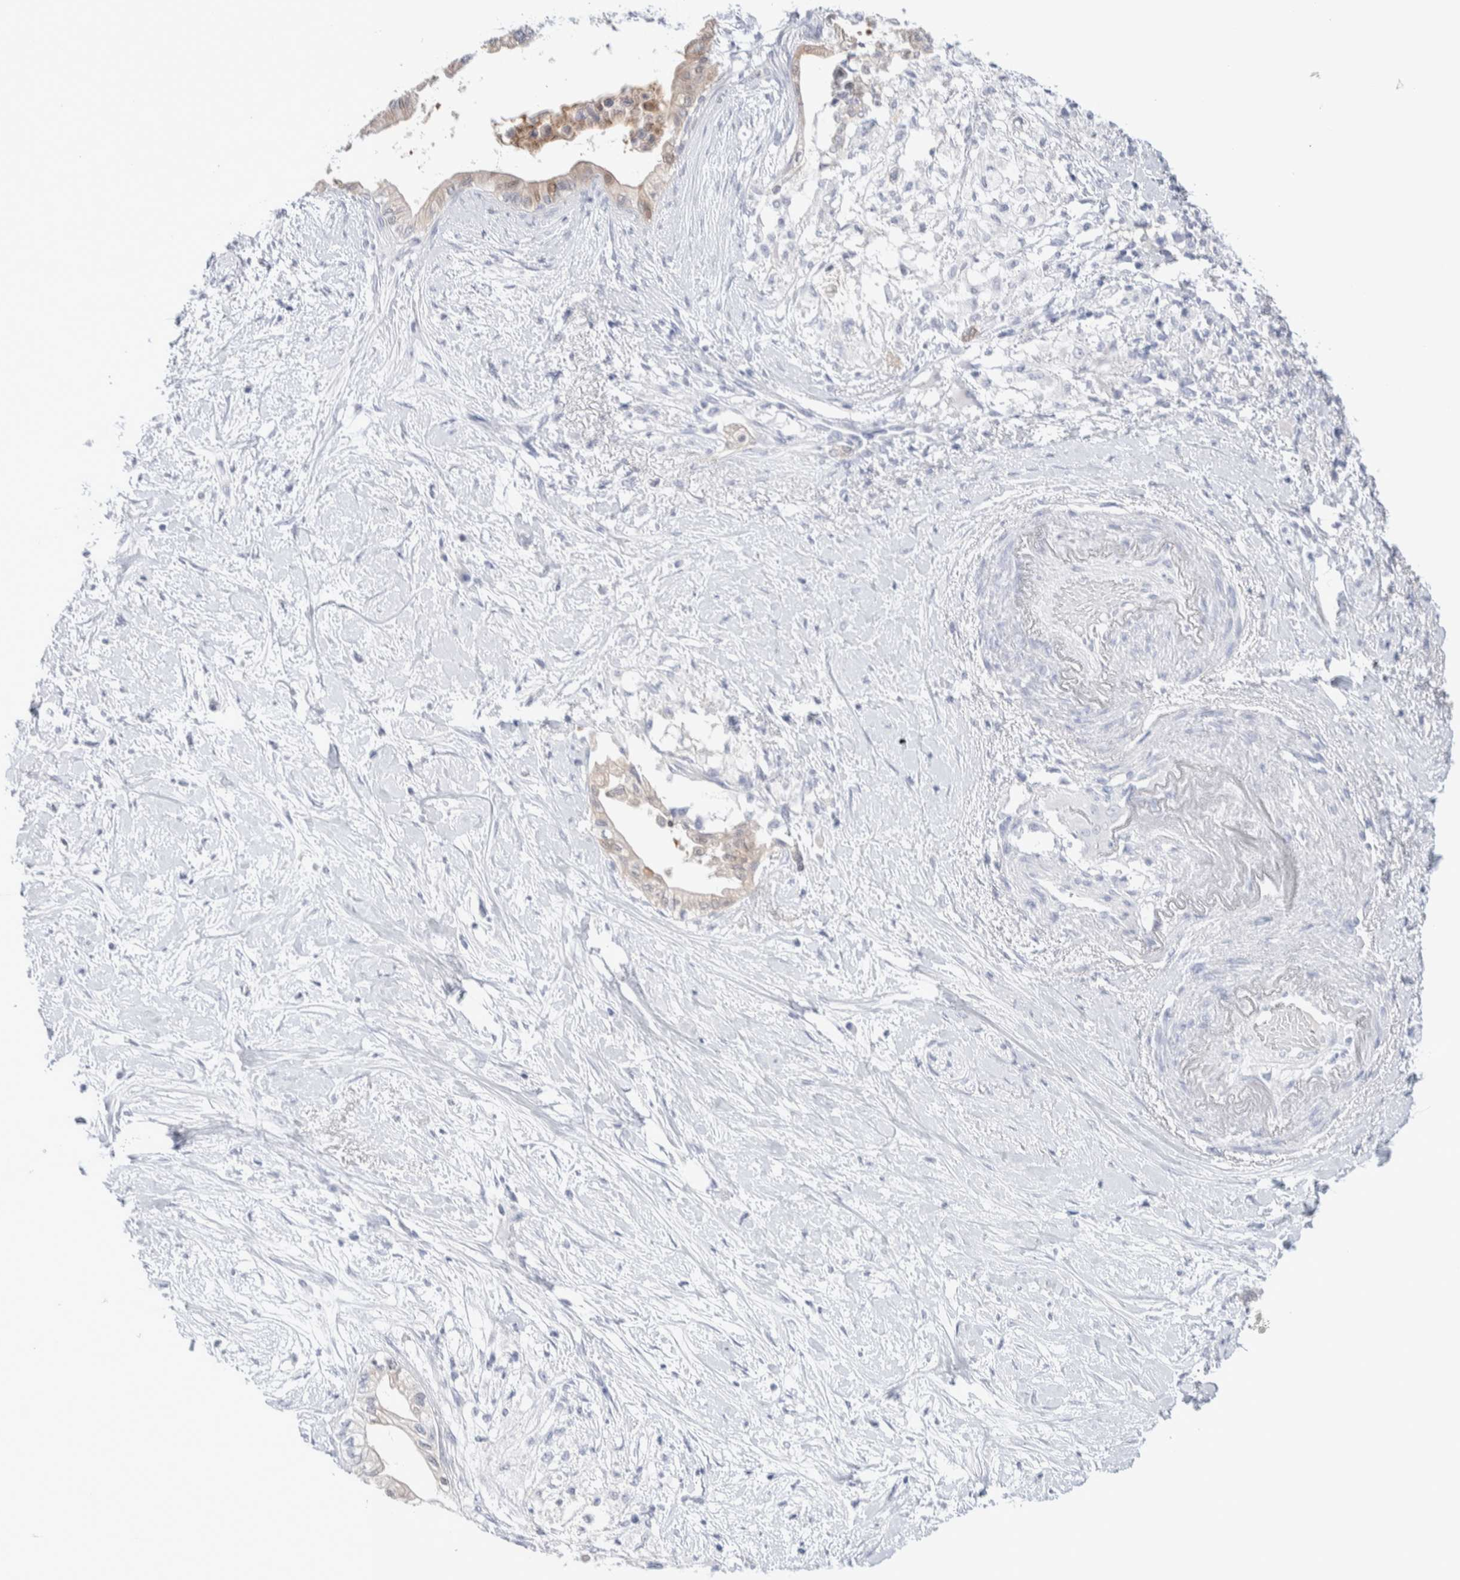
{"staining": {"intensity": "negative", "quantity": "none", "location": "none"}, "tissue": "pancreatic cancer", "cell_type": "Tumor cells", "image_type": "cancer", "snomed": [{"axis": "morphology", "description": "Normal tissue, NOS"}, {"axis": "morphology", "description": "Adenocarcinoma, NOS"}, {"axis": "topography", "description": "Pancreas"}, {"axis": "topography", "description": "Duodenum"}], "caption": "Adenocarcinoma (pancreatic) was stained to show a protein in brown. There is no significant expression in tumor cells.", "gene": "GDA", "patient": {"sex": "female", "age": 60}}